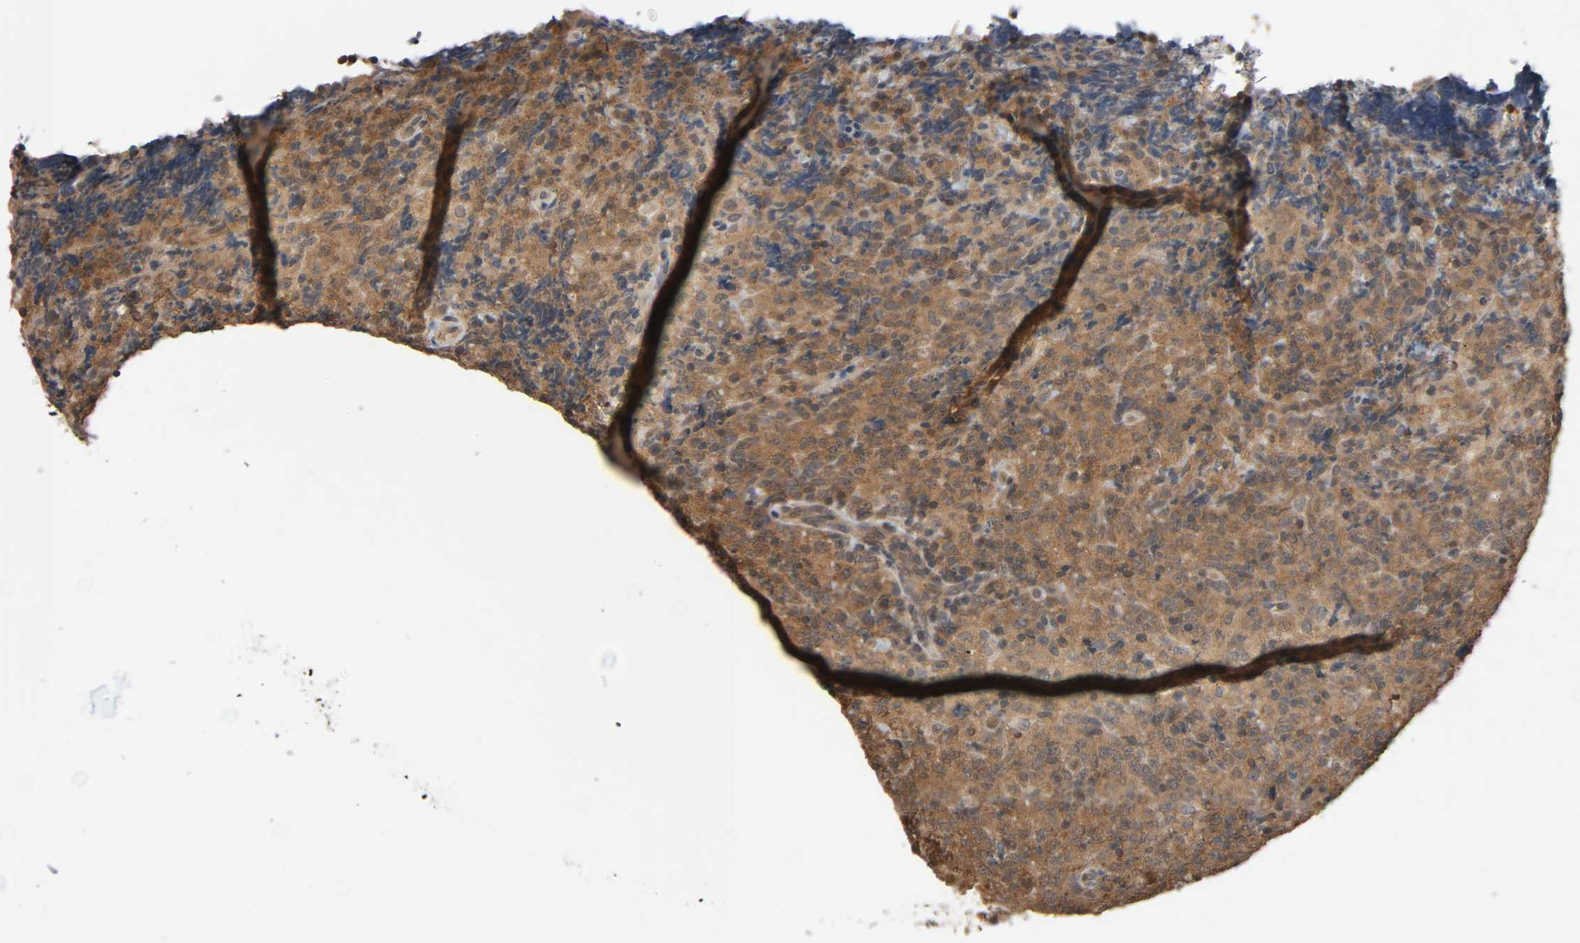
{"staining": {"intensity": "moderate", "quantity": ">75%", "location": "cytoplasmic/membranous,nuclear"}, "tissue": "lymphoma", "cell_type": "Tumor cells", "image_type": "cancer", "snomed": [{"axis": "morphology", "description": "Malignant lymphoma, non-Hodgkin's type, High grade"}, {"axis": "topography", "description": "Tonsil"}], "caption": "Approximately >75% of tumor cells in human malignant lymphoma, non-Hodgkin's type (high-grade) demonstrate moderate cytoplasmic/membranous and nuclear protein positivity as visualized by brown immunohistochemical staining.", "gene": "NEDD8", "patient": {"sex": "female", "age": 36}}